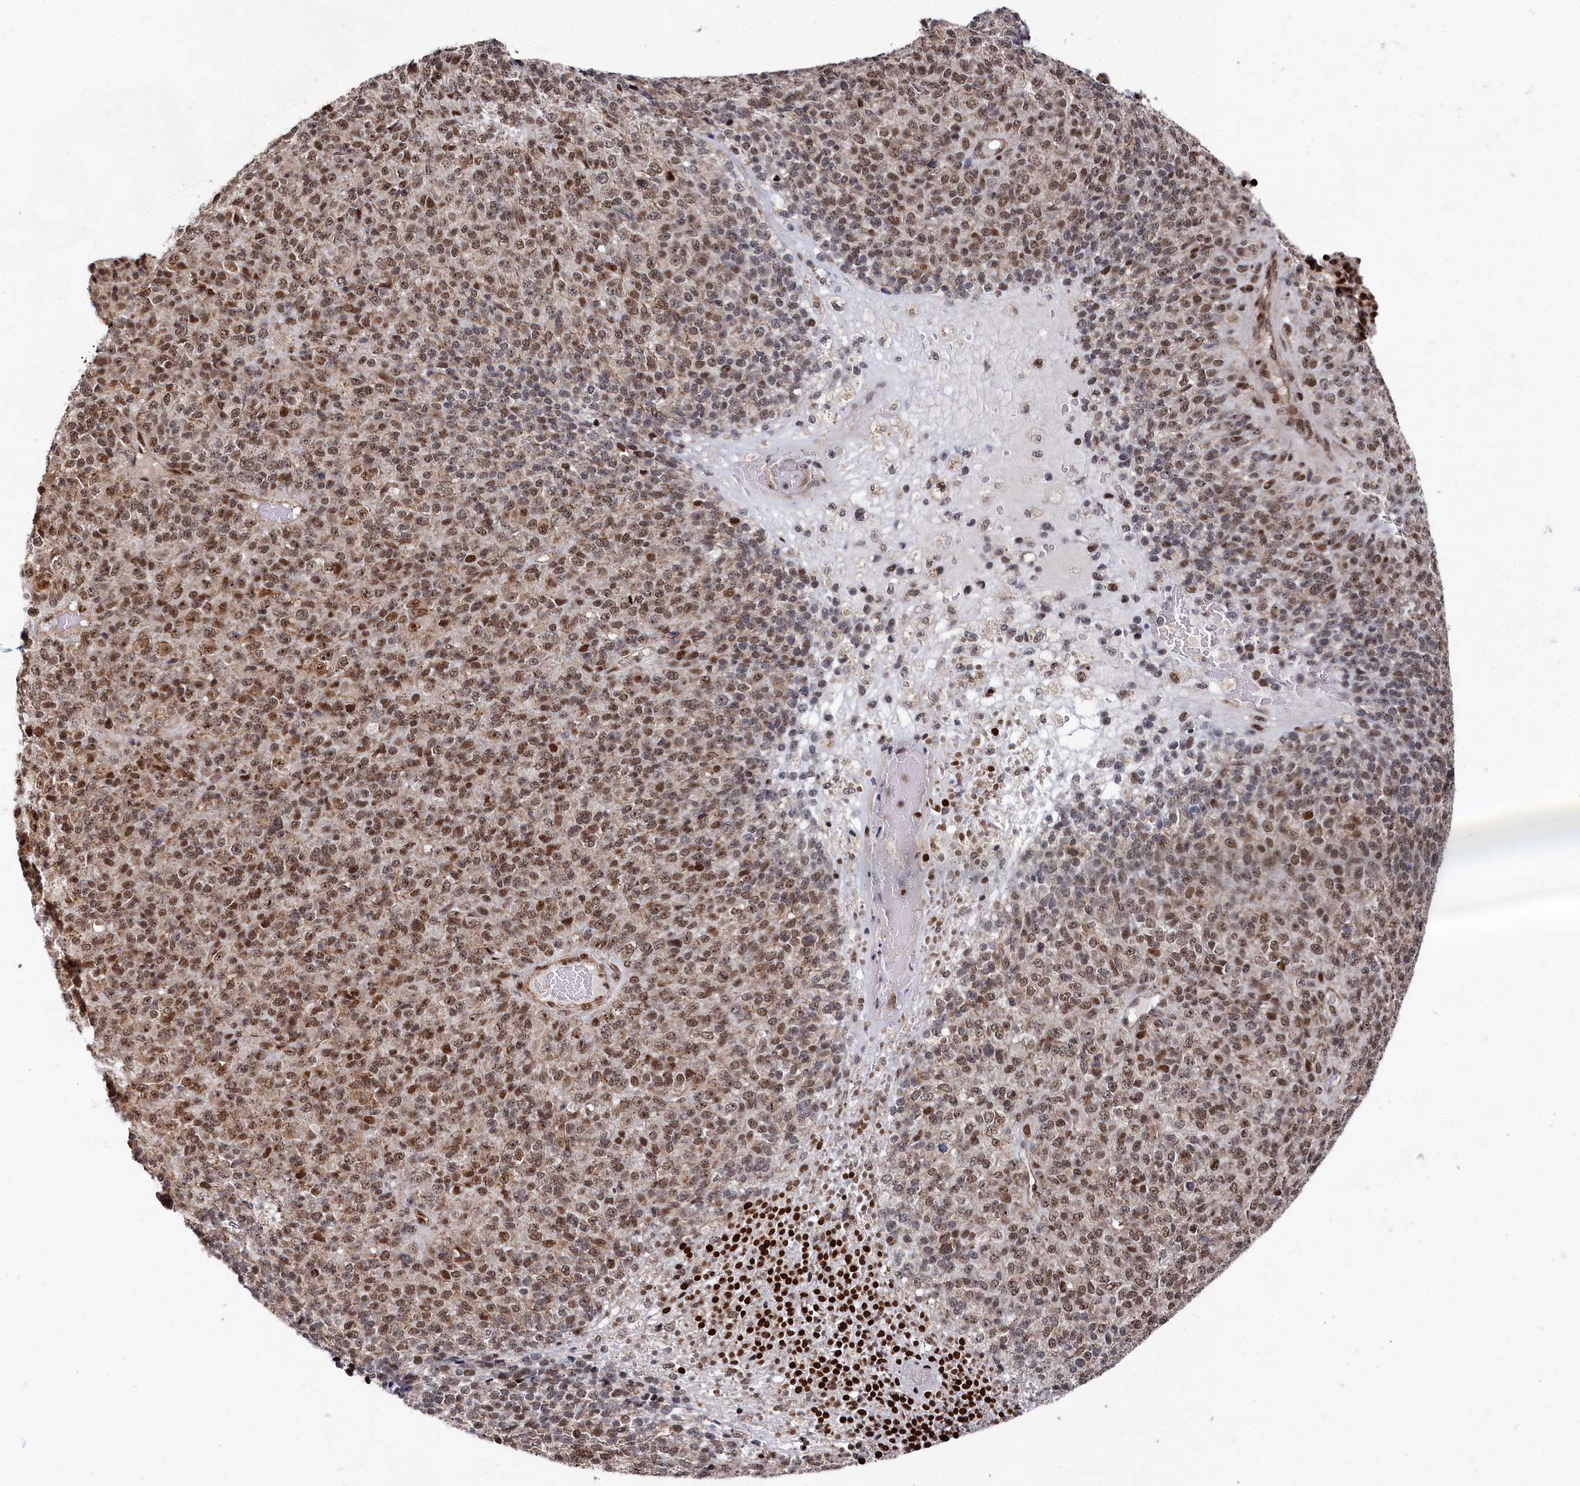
{"staining": {"intensity": "moderate", "quantity": ">75%", "location": "nuclear"}, "tissue": "melanoma", "cell_type": "Tumor cells", "image_type": "cancer", "snomed": [{"axis": "morphology", "description": "Malignant melanoma, Metastatic site"}, {"axis": "topography", "description": "Brain"}], "caption": "The image exhibits a brown stain indicating the presence of a protein in the nuclear of tumor cells in melanoma. (DAB IHC, brown staining for protein, blue staining for nuclei).", "gene": "BUB3", "patient": {"sex": "female", "age": 56}}